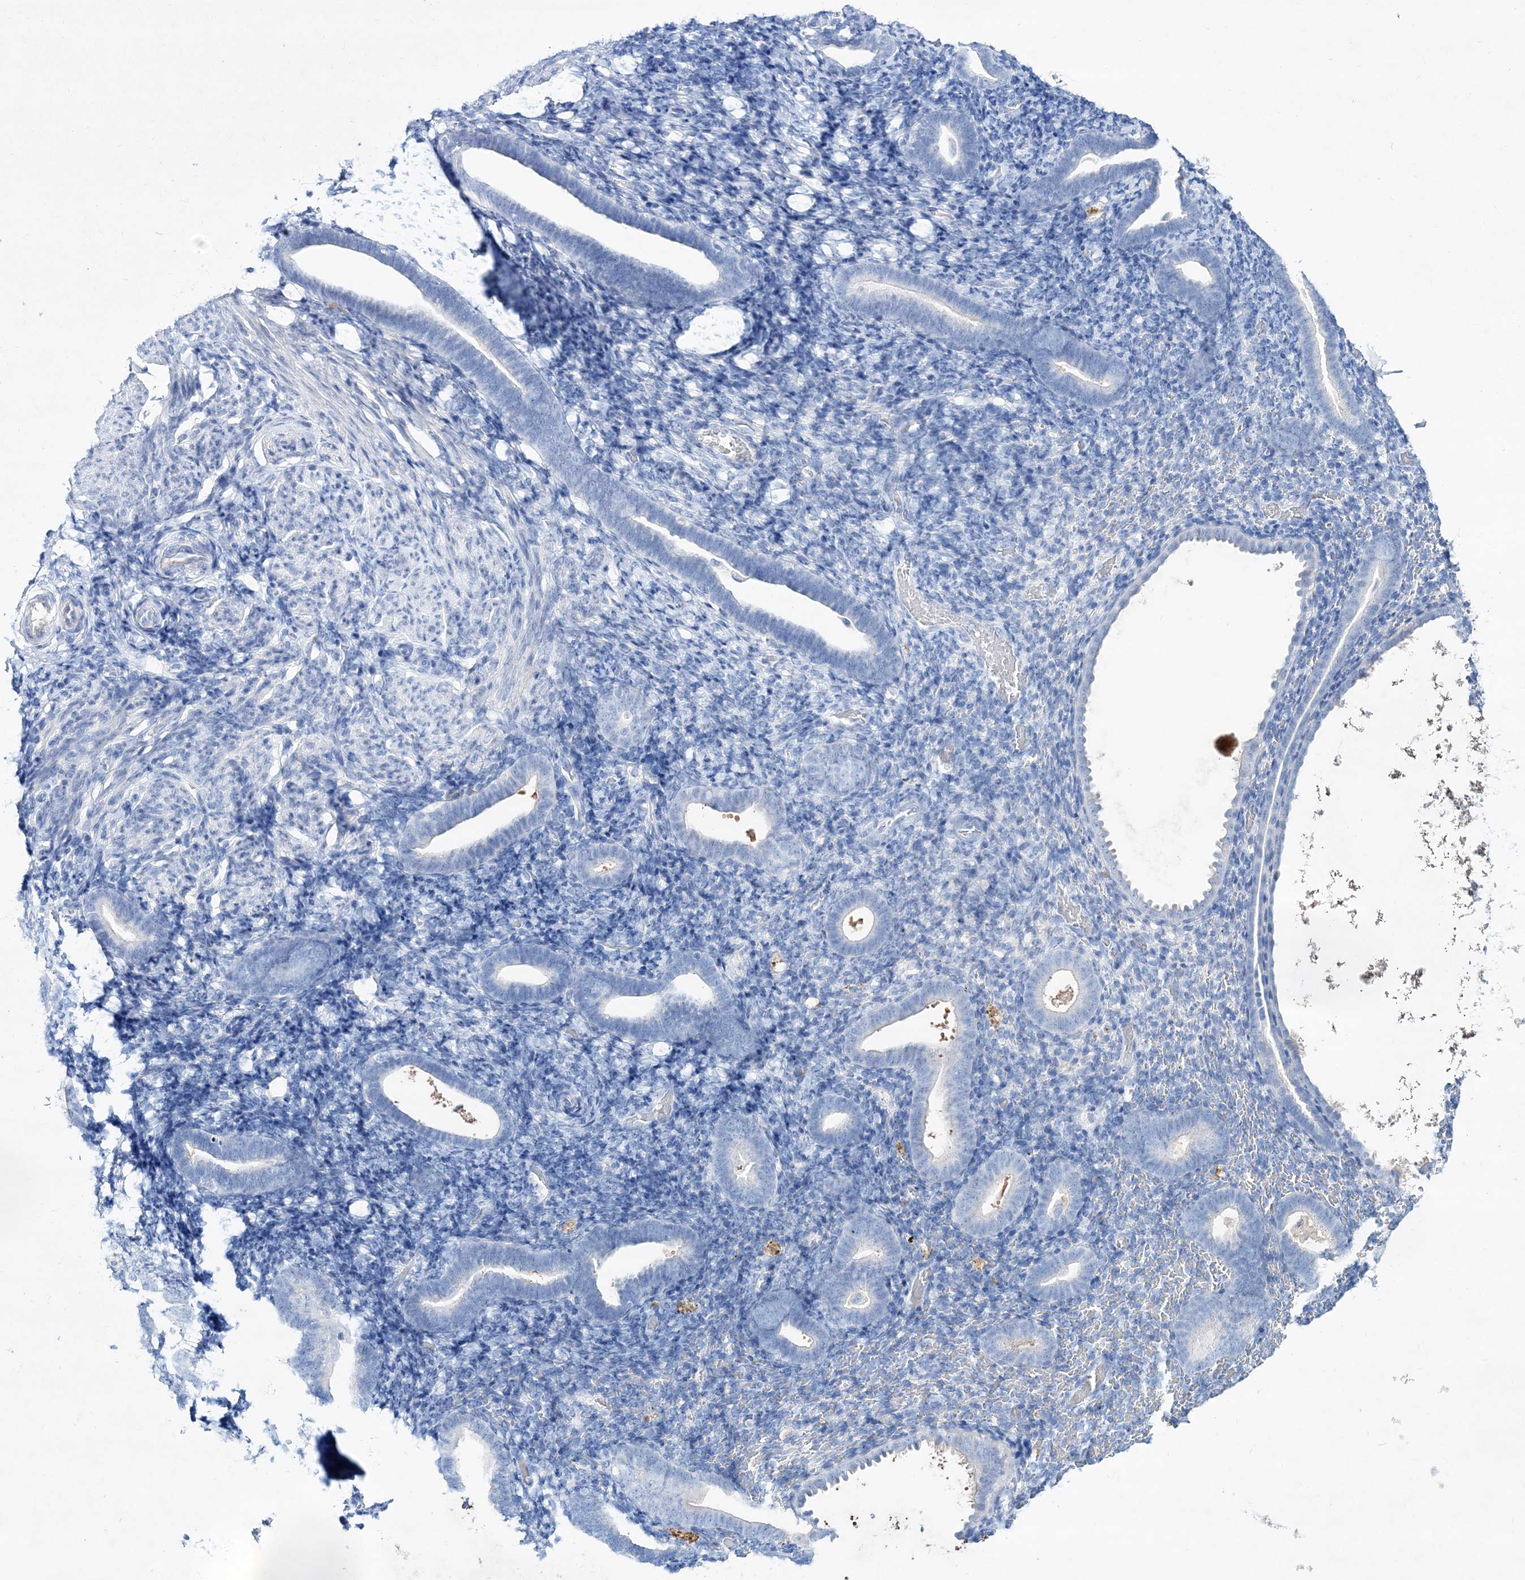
{"staining": {"intensity": "negative", "quantity": "none", "location": "none"}, "tissue": "endometrium", "cell_type": "Cells in endometrial stroma", "image_type": "normal", "snomed": [{"axis": "morphology", "description": "Normal tissue, NOS"}, {"axis": "topography", "description": "Endometrium"}], "caption": "DAB immunohistochemical staining of normal human endometrium displays no significant expression in cells in endometrial stroma. (Immunohistochemistry, brightfield microscopy, high magnification).", "gene": "SPINK7", "patient": {"sex": "female", "age": 51}}